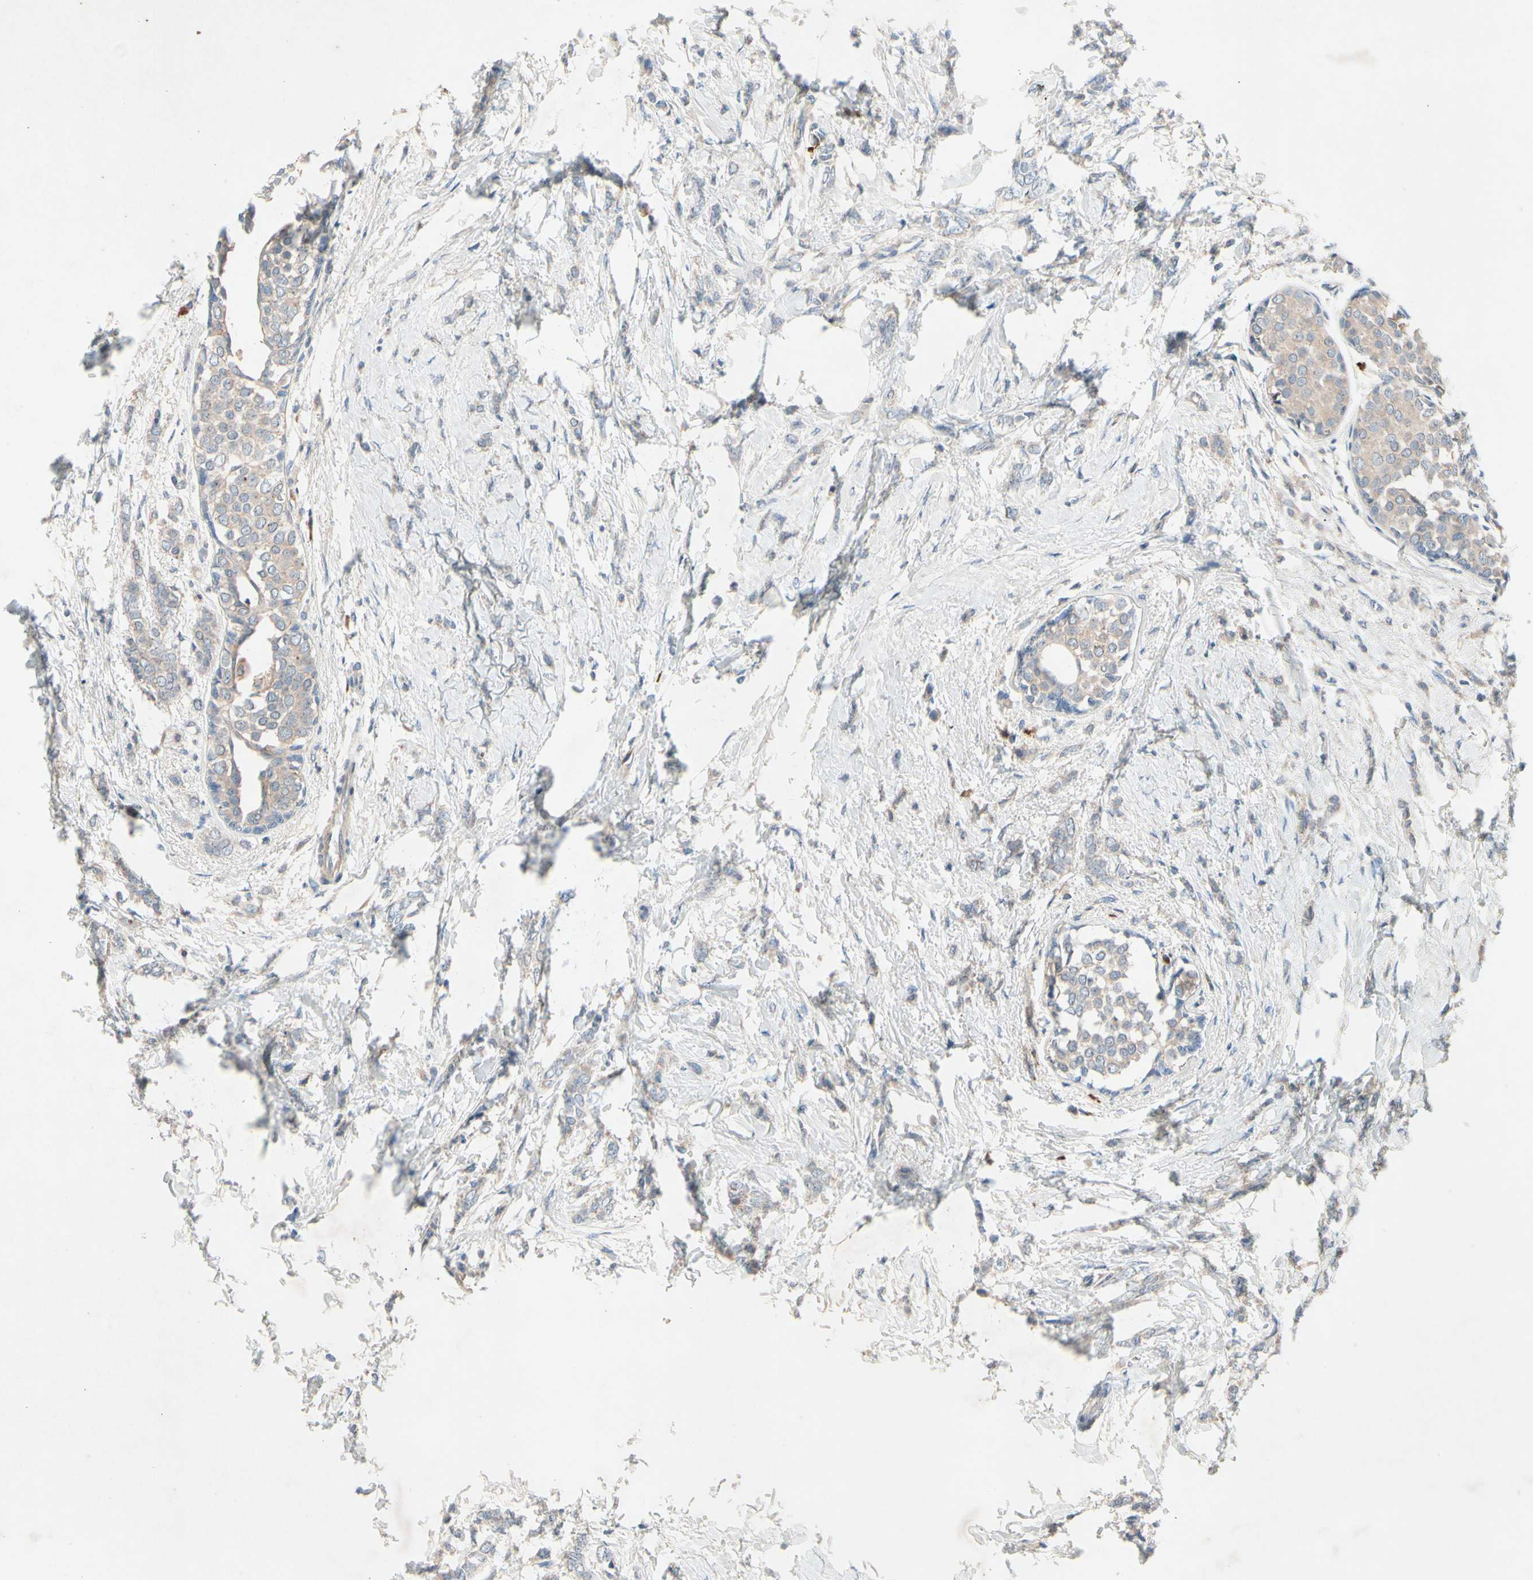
{"staining": {"intensity": "weak", "quantity": ">75%", "location": "cytoplasmic/membranous"}, "tissue": "breast cancer", "cell_type": "Tumor cells", "image_type": "cancer", "snomed": [{"axis": "morphology", "description": "Lobular carcinoma, in situ"}, {"axis": "morphology", "description": "Lobular carcinoma"}, {"axis": "topography", "description": "Breast"}], "caption": "This micrograph demonstrates breast cancer (lobular carcinoma in situ) stained with immunohistochemistry (IHC) to label a protein in brown. The cytoplasmic/membranous of tumor cells show weak positivity for the protein. Nuclei are counter-stained blue.", "gene": "PRDX4", "patient": {"sex": "female", "age": 41}}